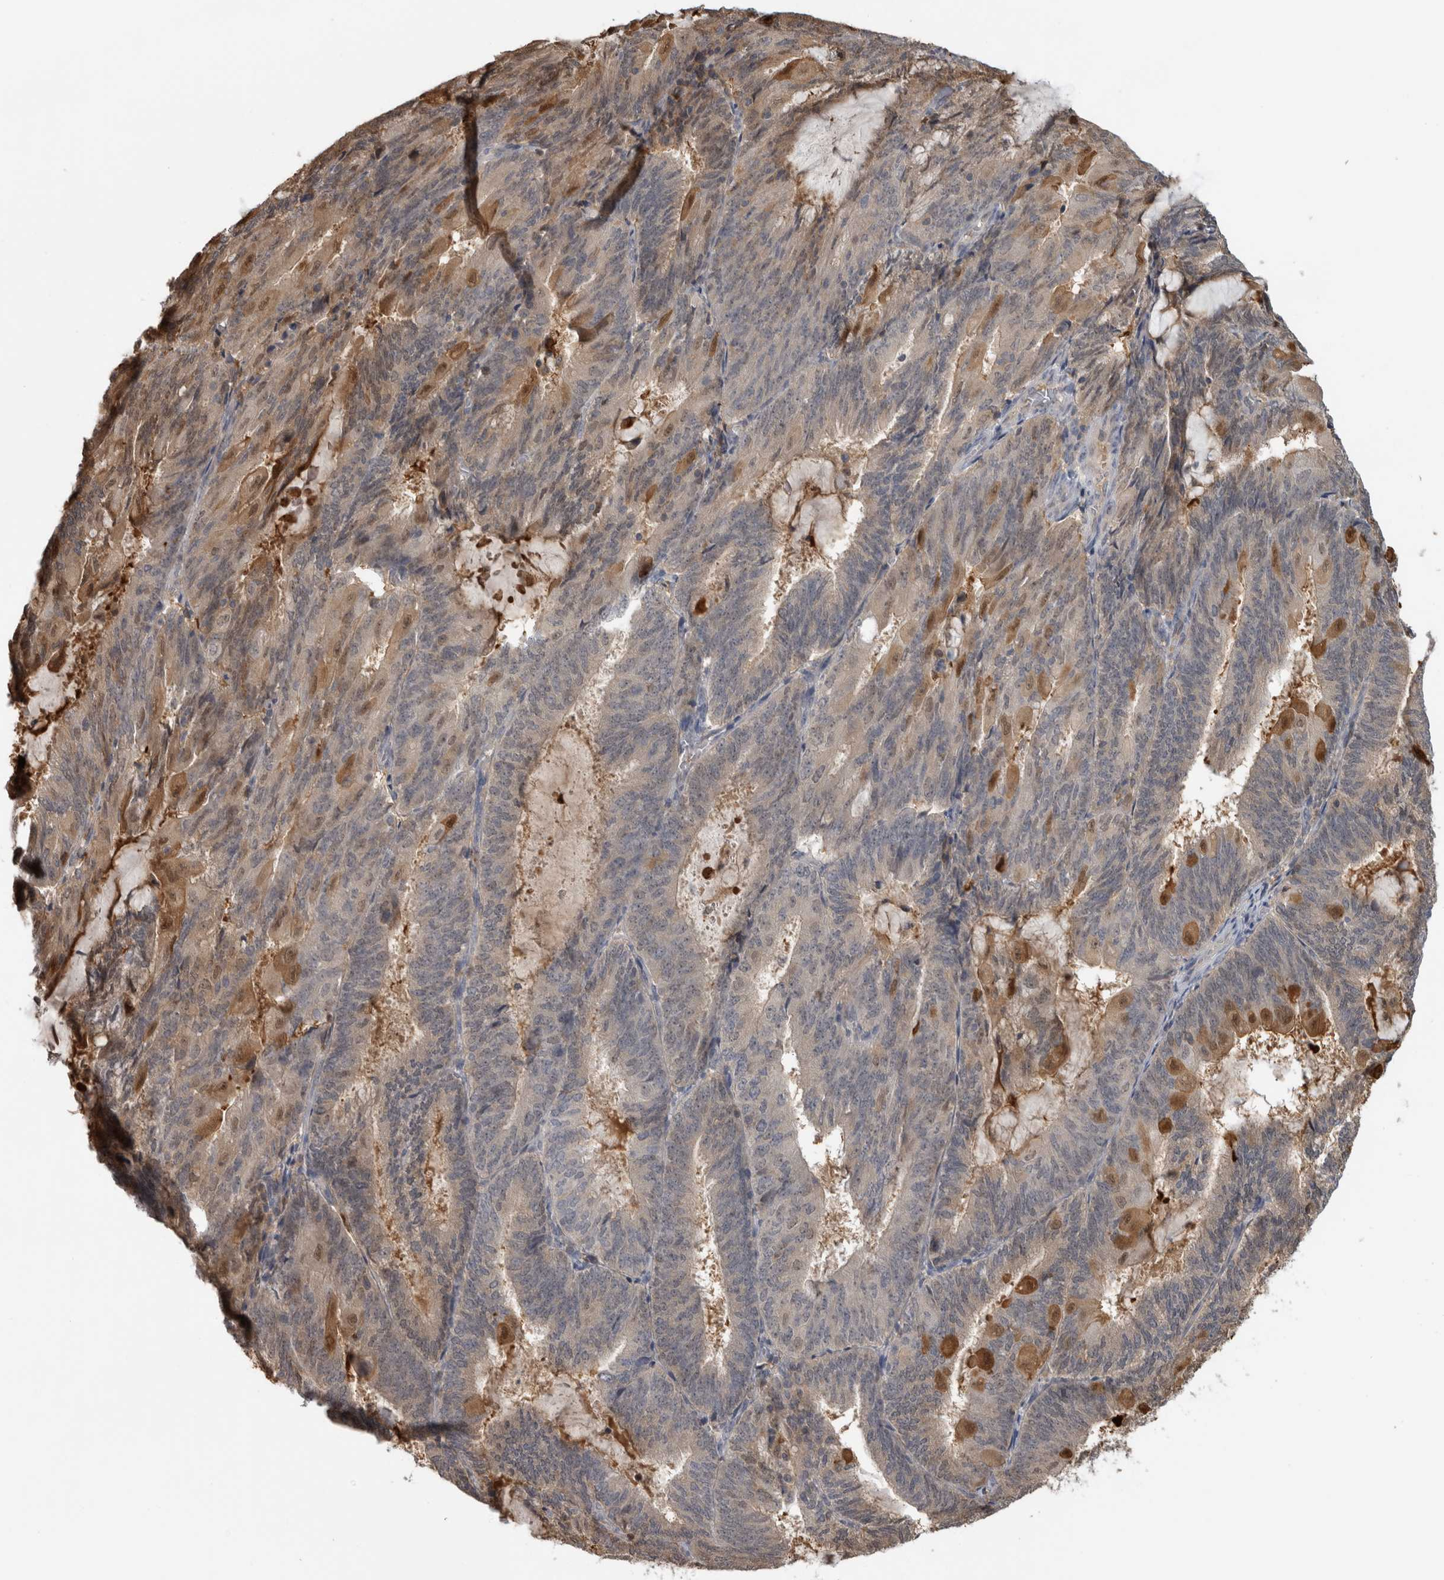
{"staining": {"intensity": "moderate", "quantity": "<25%", "location": "cytoplasmic/membranous"}, "tissue": "endometrial cancer", "cell_type": "Tumor cells", "image_type": "cancer", "snomed": [{"axis": "morphology", "description": "Adenocarcinoma, NOS"}, {"axis": "topography", "description": "Endometrium"}], "caption": "A low amount of moderate cytoplasmic/membranous staining is present in approximately <25% of tumor cells in endometrial adenocarcinoma tissue. (brown staining indicates protein expression, while blue staining denotes nuclei).", "gene": "USH1G", "patient": {"sex": "female", "age": 81}}